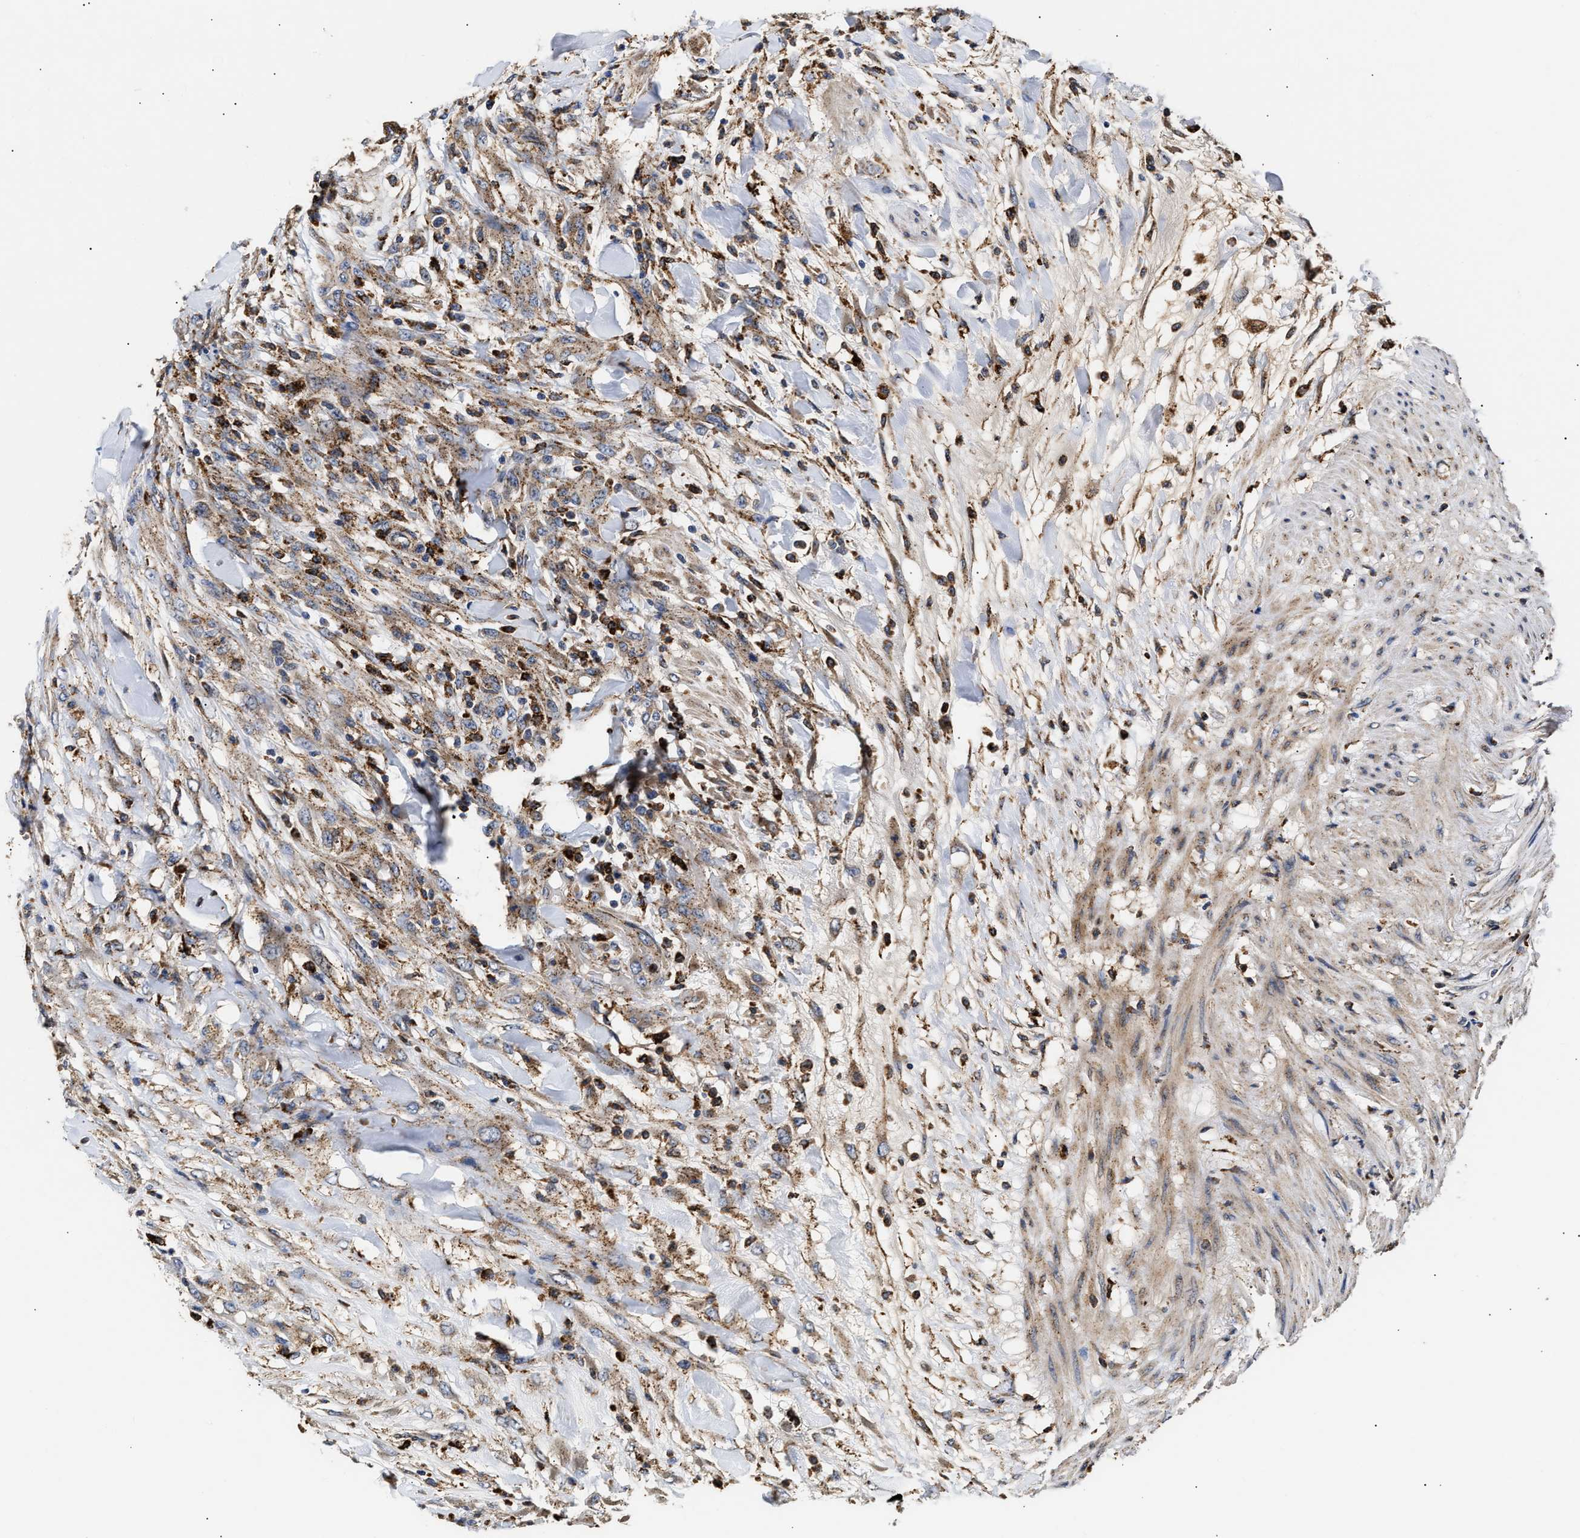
{"staining": {"intensity": "moderate", "quantity": ">75%", "location": "cytoplasmic/membranous"}, "tissue": "testis cancer", "cell_type": "Tumor cells", "image_type": "cancer", "snomed": [{"axis": "morphology", "description": "Seminoma, NOS"}, {"axis": "topography", "description": "Testis"}], "caption": "Immunohistochemistry of human seminoma (testis) shows medium levels of moderate cytoplasmic/membranous positivity in about >75% of tumor cells. Immunohistochemistry (ihc) stains the protein of interest in brown and the nuclei are stained blue.", "gene": "CCDC146", "patient": {"sex": "male", "age": 59}}